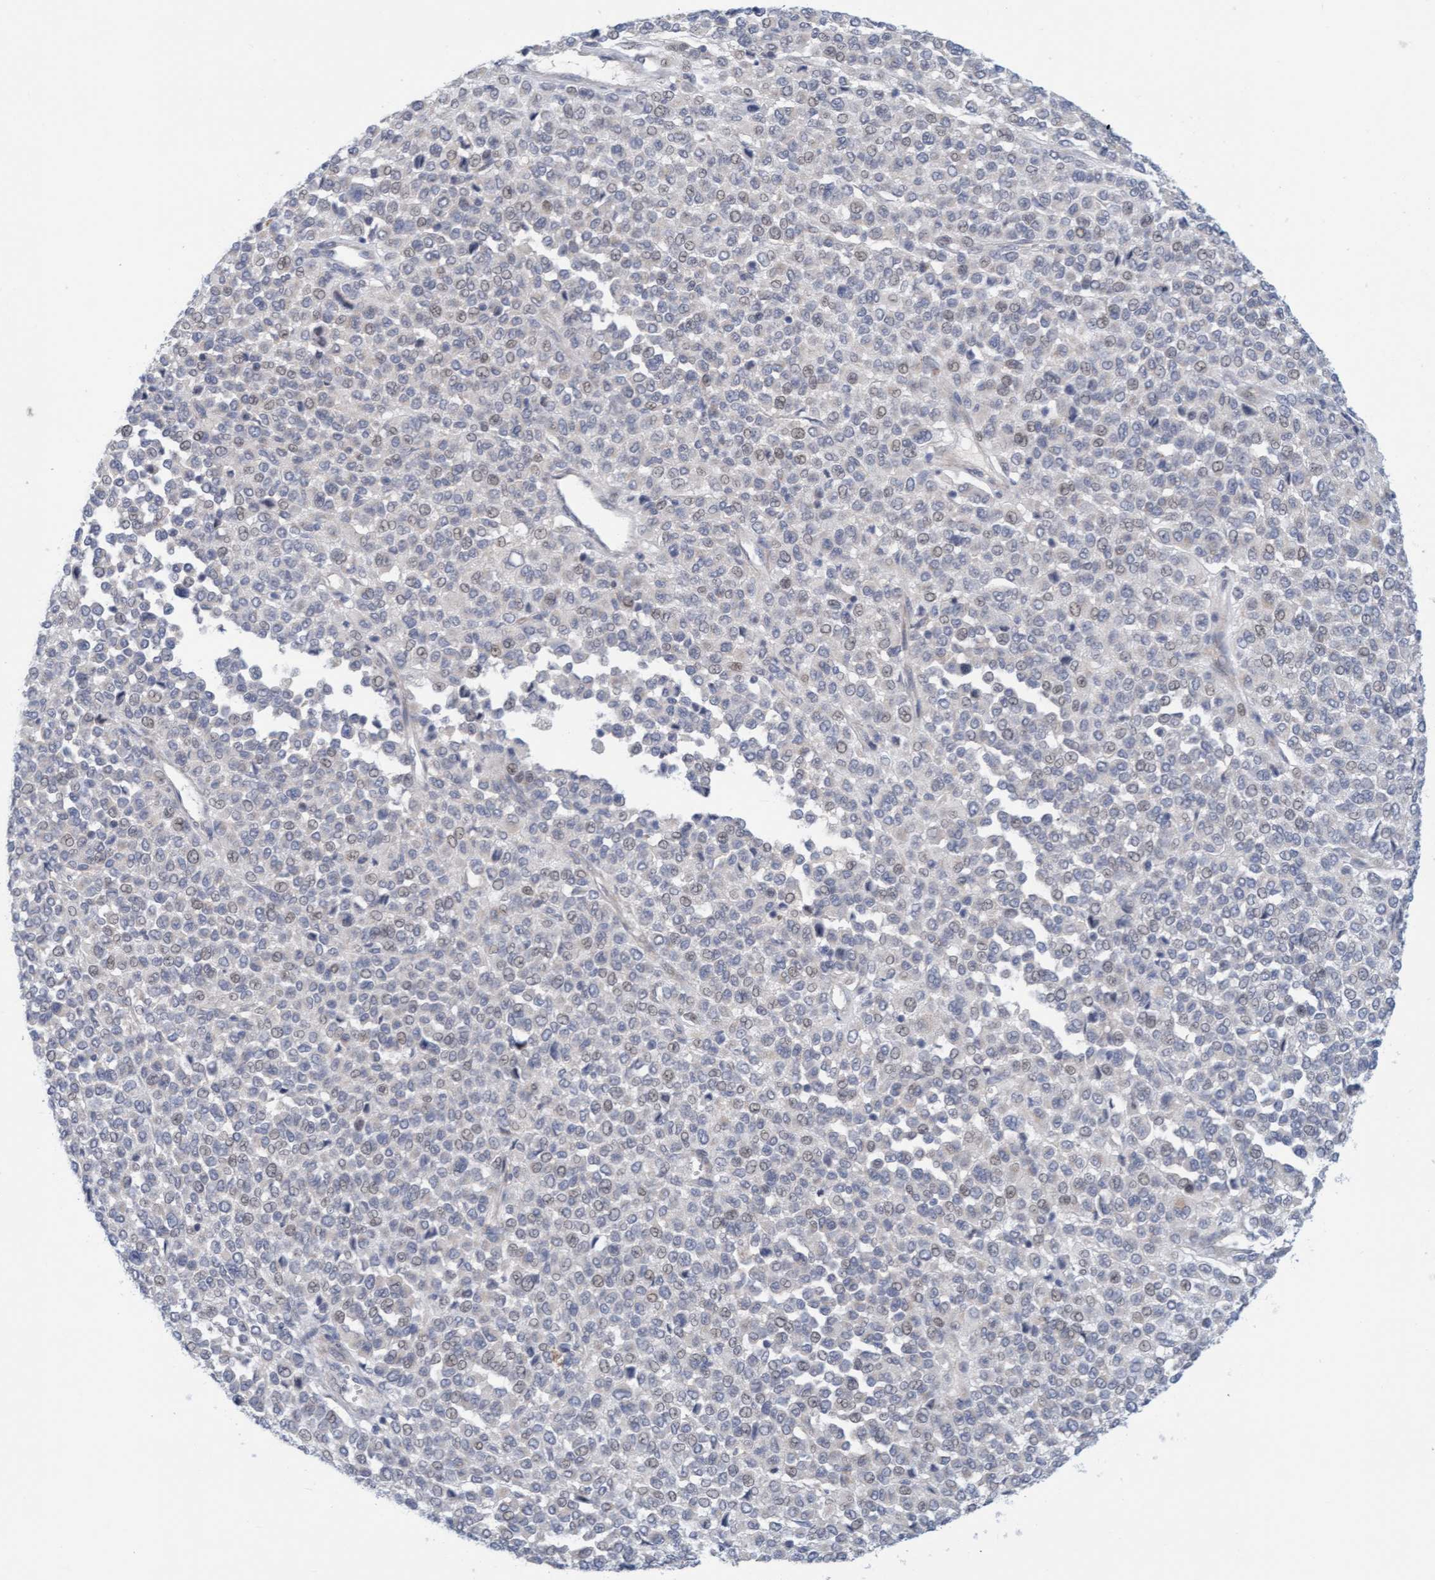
{"staining": {"intensity": "negative", "quantity": "none", "location": "none"}, "tissue": "melanoma", "cell_type": "Tumor cells", "image_type": "cancer", "snomed": [{"axis": "morphology", "description": "Malignant melanoma, Metastatic site"}, {"axis": "topography", "description": "Pancreas"}], "caption": "Tumor cells show no significant staining in malignant melanoma (metastatic site).", "gene": "ZC3H3", "patient": {"sex": "female", "age": 30}}